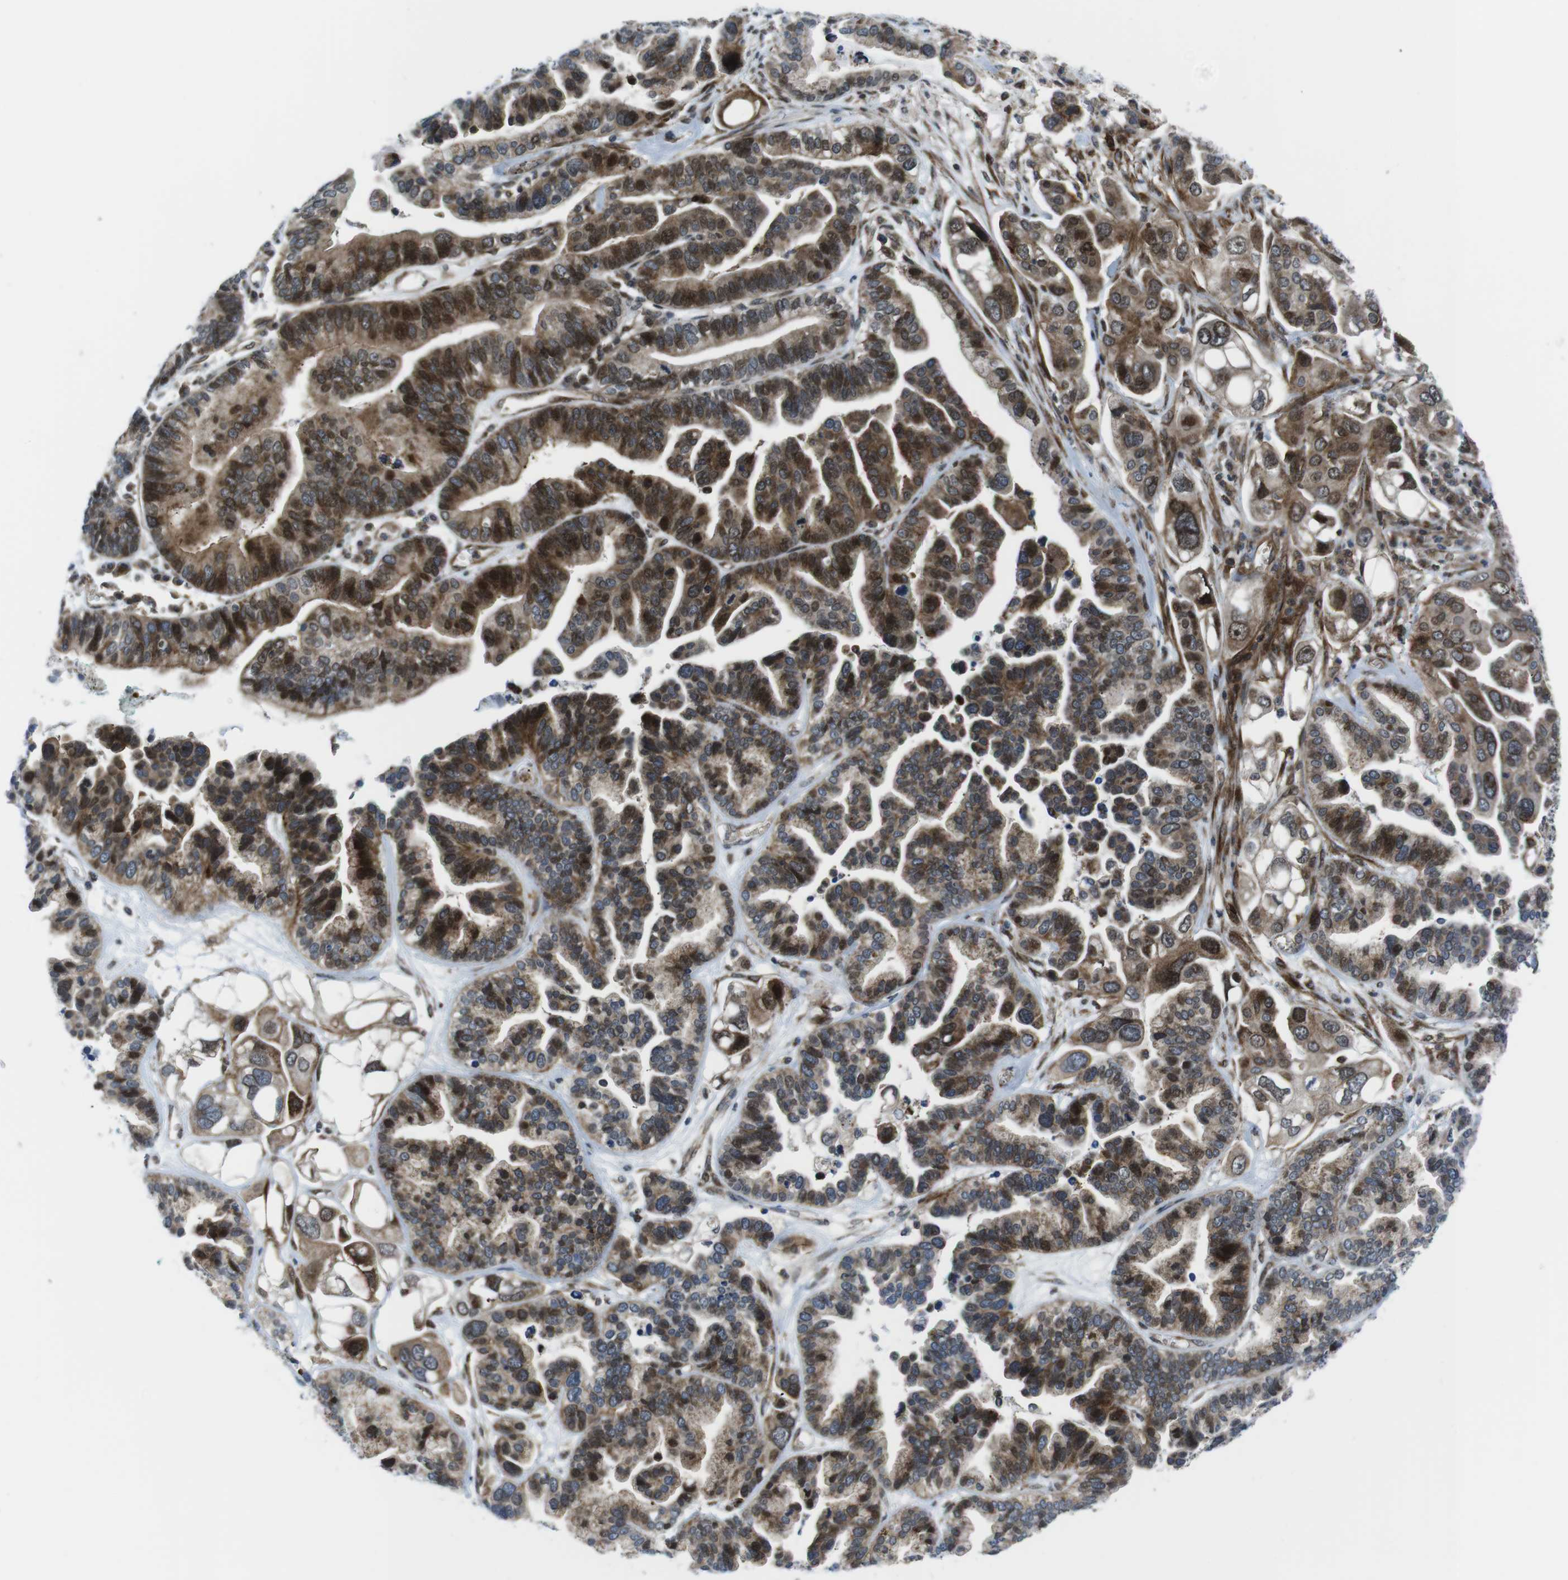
{"staining": {"intensity": "moderate", "quantity": "25%-75%", "location": "cytoplasmic/membranous,nuclear"}, "tissue": "ovarian cancer", "cell_type": "Tumor cells", "image_type": "cancer", "snomed": [{"axis": "morphology", "description": "Cystadenocarcinoma, serous, NOS"}, {"axis": "topography", "description": "Ovary"}], "caption": "Ovarian cancer (serous cystadenocarcinoma) stained for a protein (brown) reveals moderate cytoplasmic/membranous and nuclear positive expression in approximately 25%-75% of tumor cells.", "gene": "CUL7", "patient": {"sex": "female", "age": 56}}